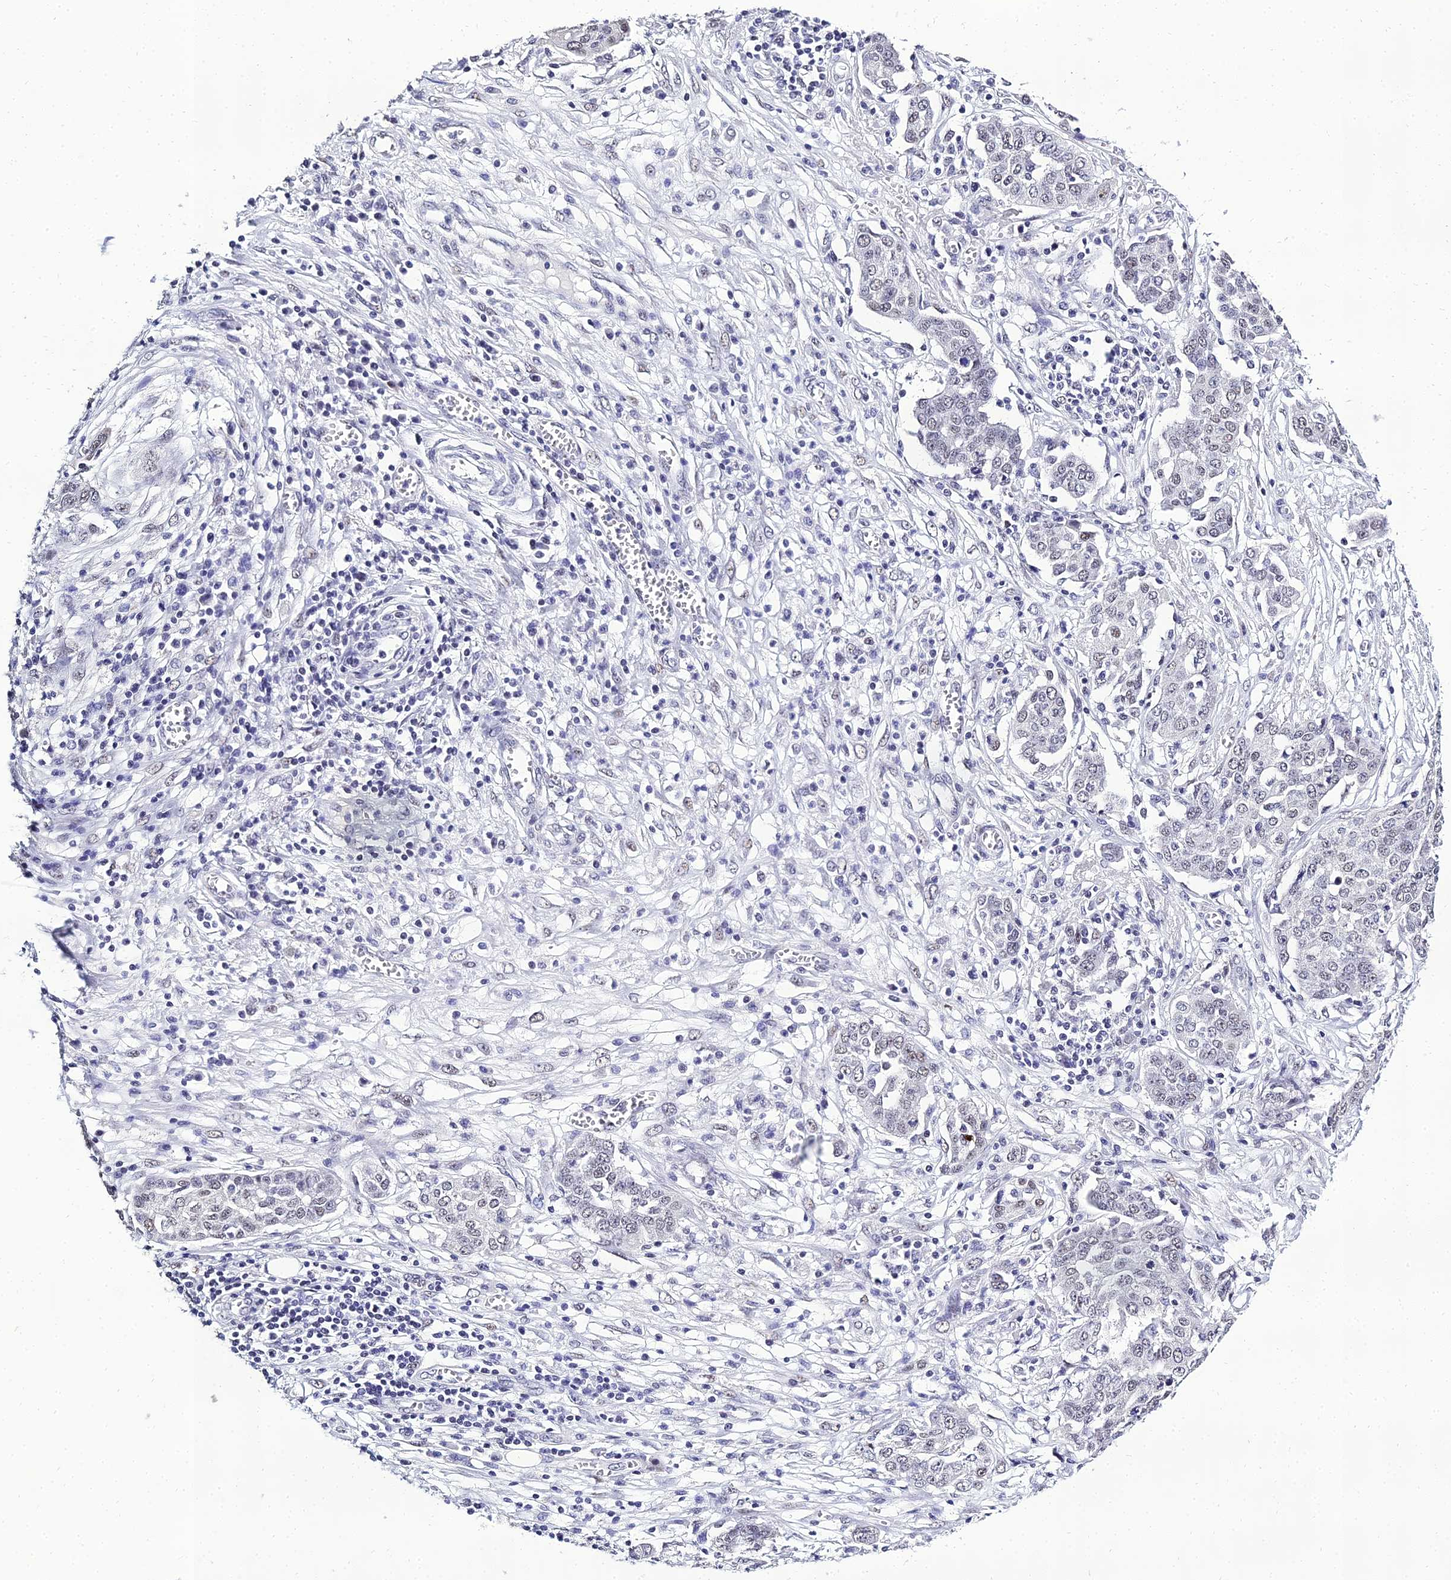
{"staining": {"intensity": "weak", "quantity": "<25%", "location": "nuclear"}, "tissue": "ovarian cancer", "cell_type": "Tumor cells", "image_type": "cancer", "snomed": [{"axis": "morphology", "description": "Cystadenocarcinoma, serous, NOS"}, {"axis": "topography", "description": "Soft tissue"}, {"axis": "topography", "description": "Ovary"}], "caption": "High power microscopy histopathology image of an IHC histopathology image of ovarian cancer, revealing no significant positivity in tumor cells.", "gene": "PPP4R2", "patient": {"sex": "female", "age": 57}}